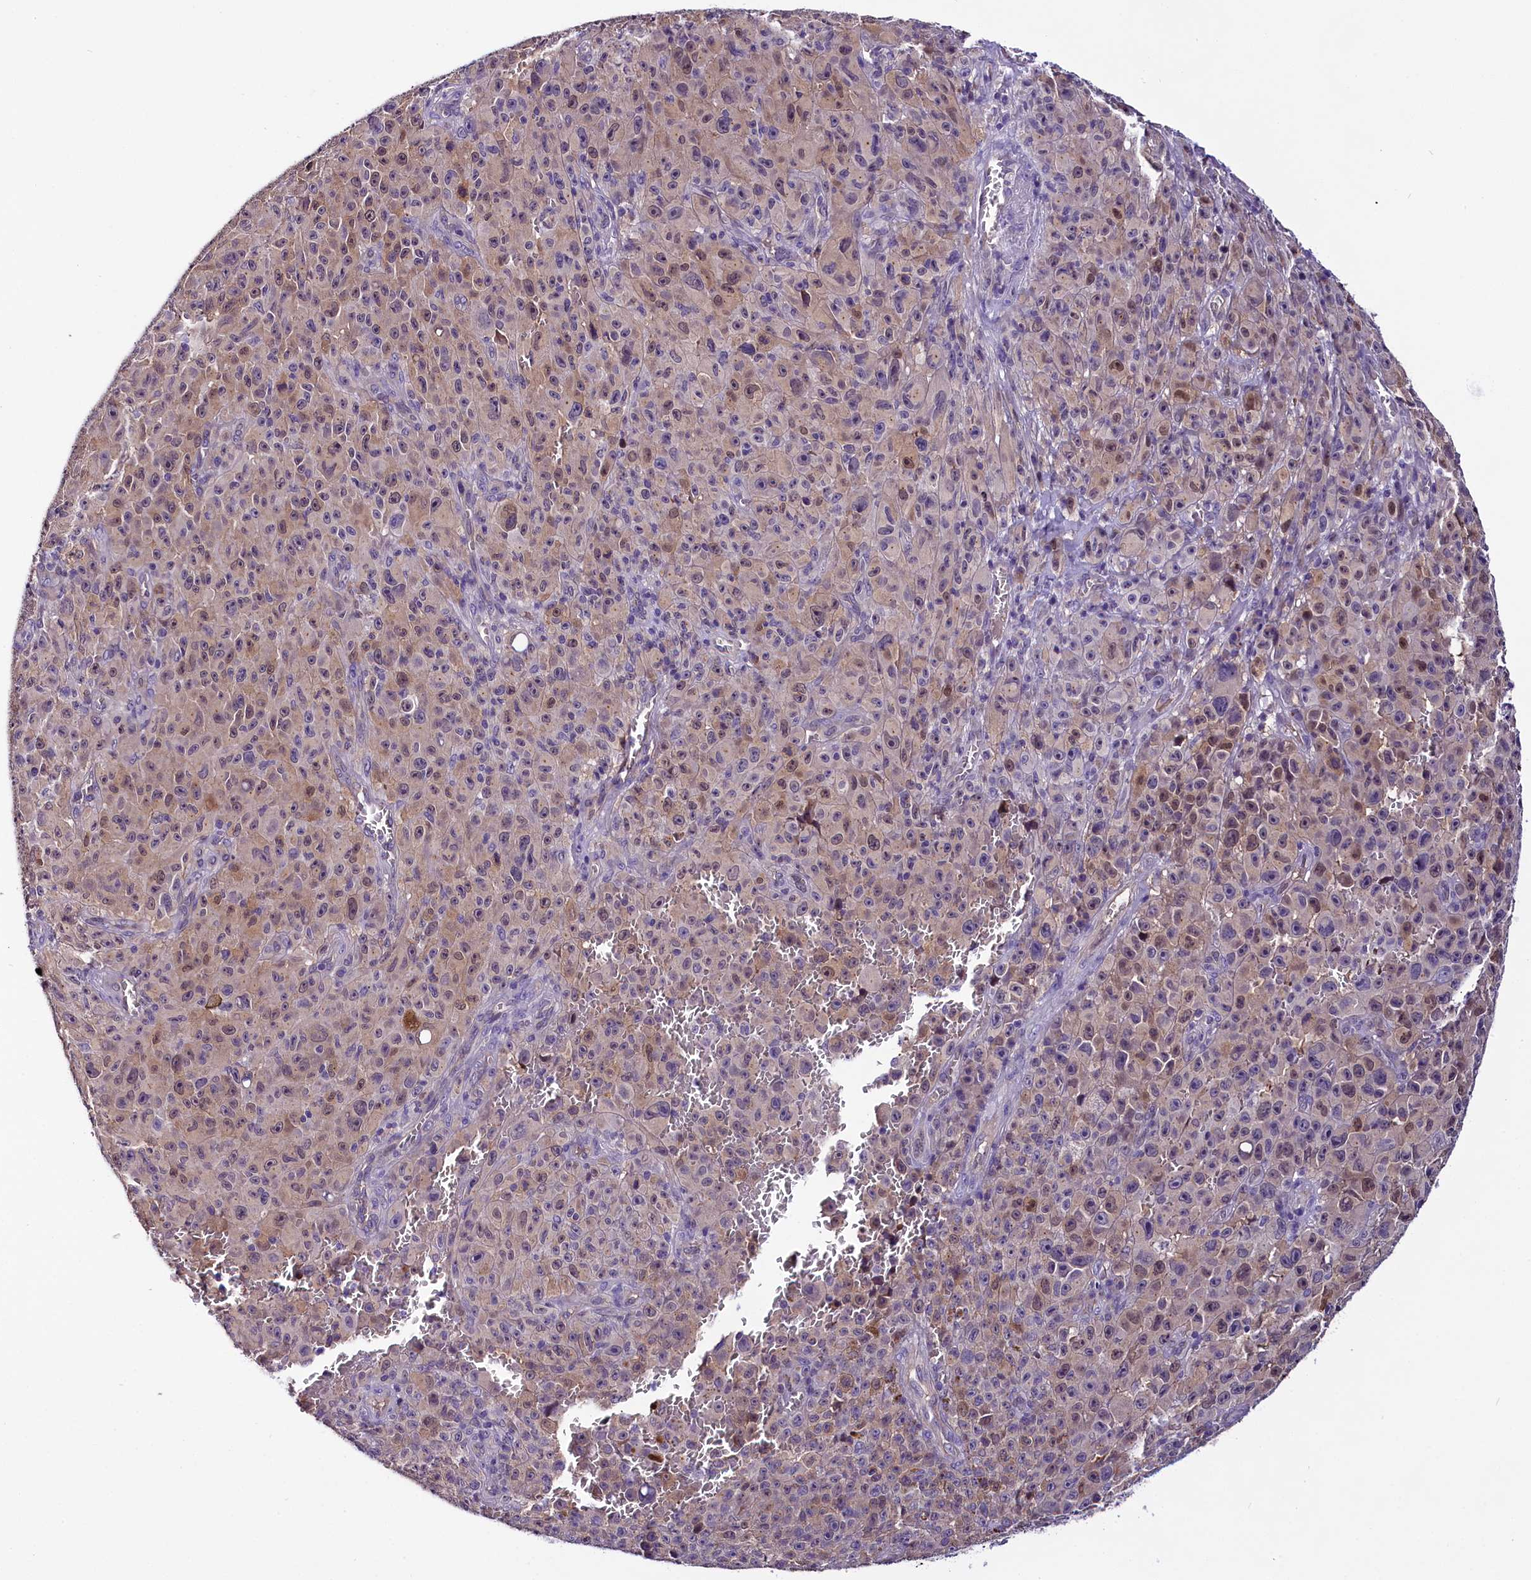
{"staining": {"intensity": "weak", "quantity": "25%-75%", "location": "cytoplasmic/membranous,nuclear"}, "tissue": "melanoma", "cell_type": "Tumor cells", "image_type": "cancer", "snomed": [{"axis": "morphology", "description": "Malignant melanoma, NOS"}, {"axis": "topography", "description": "Skin"}], "caption": "An immunohistochemistry (IHC) image of tumor tissue is shown. Protein staining in brown shows weak cytoplasmic/membranous and nuclear positivity in malignant melanoma within tumor cells.", "gene": "C9orf40", "patient": {"sex": "female", "age": 82}}